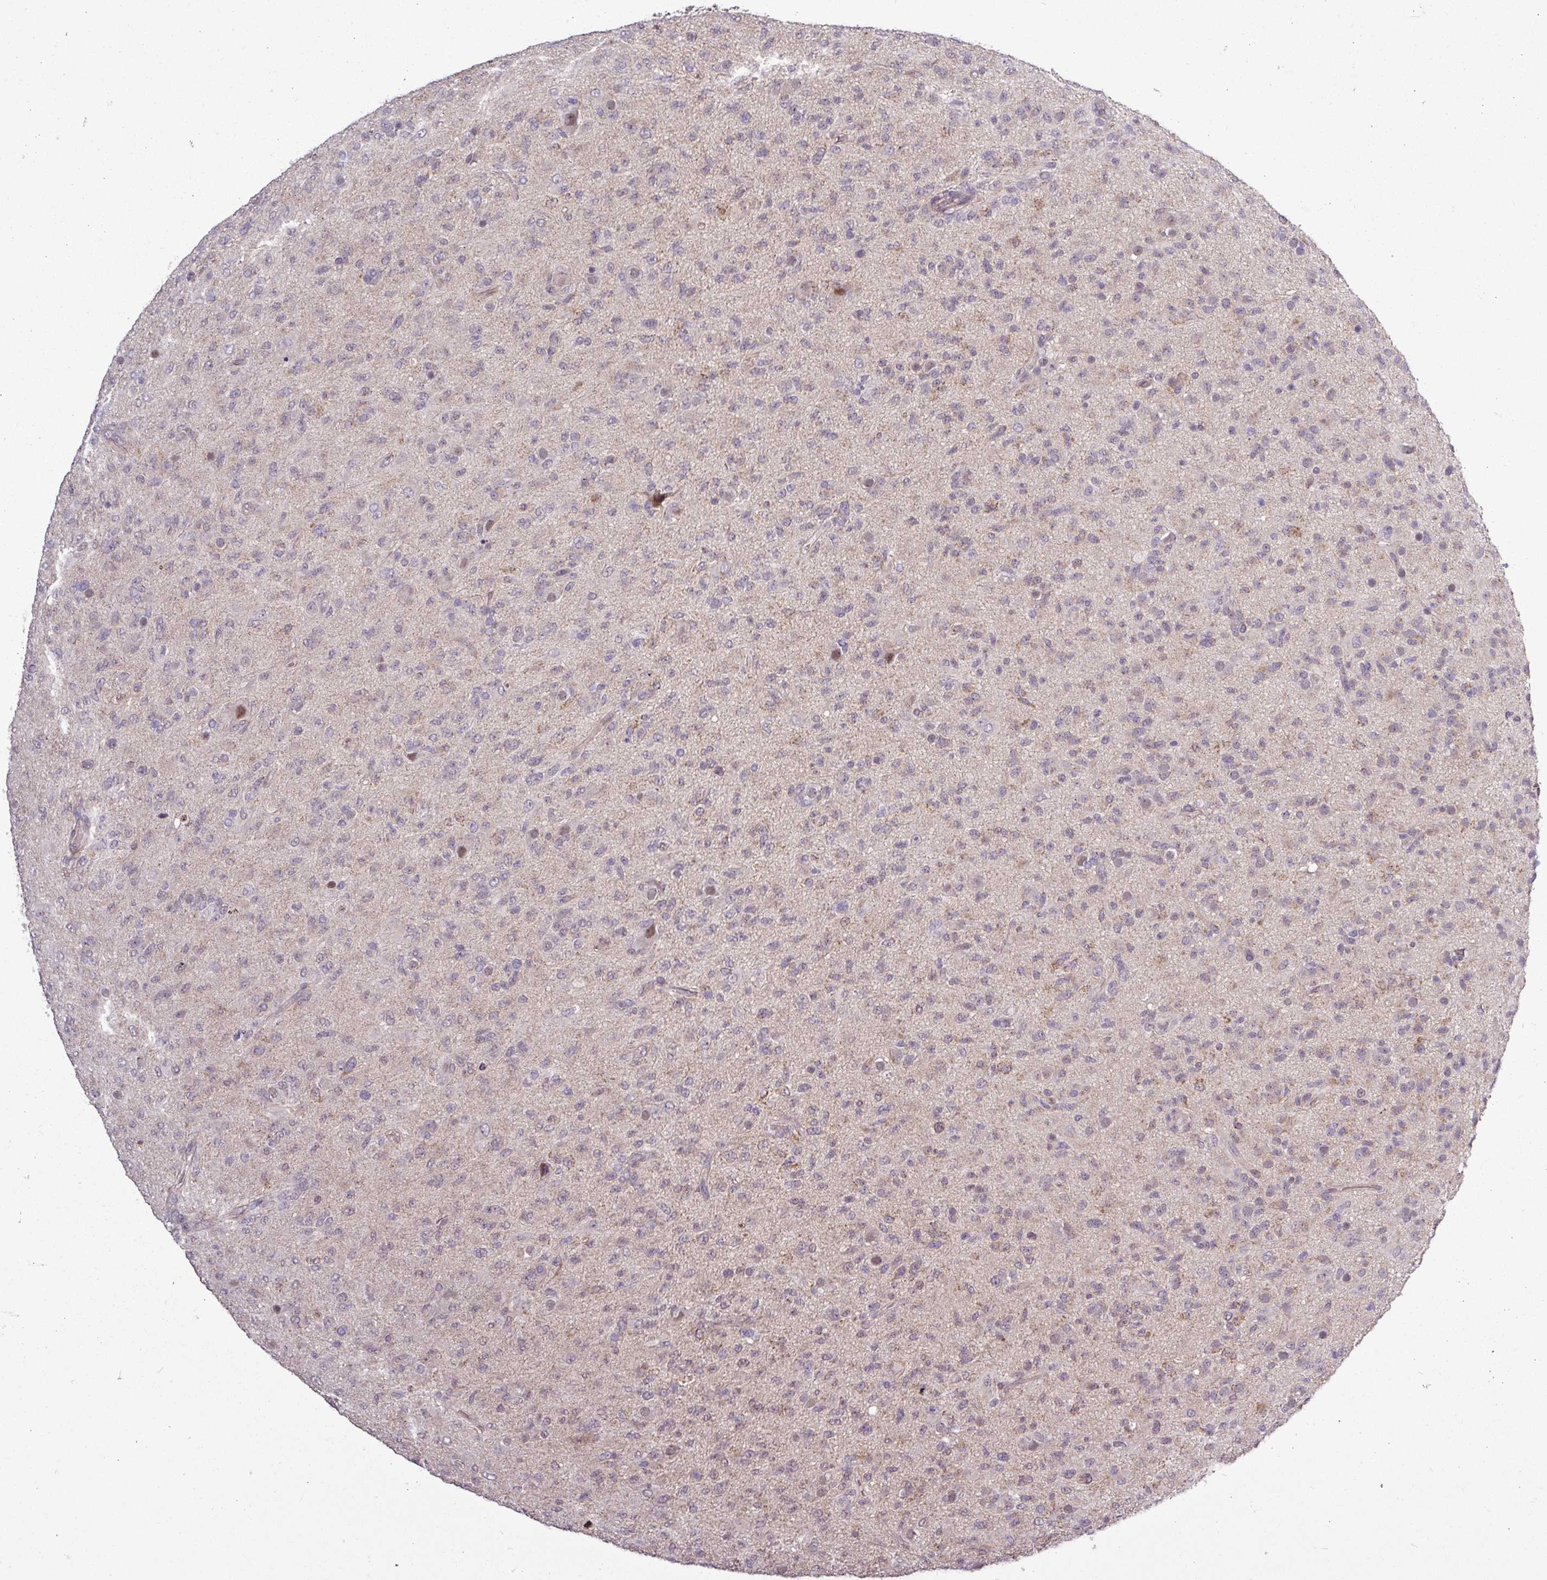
{"staining": {"intensity": "negative", "quantity": "none", "location": "none"}, "tissue": "glioma", "cell_type": "Tumor cells", "image_type": "cancer", "snomed": [{"axis": "morphology", "description": "Glioma, malignant, Low grade"}, {"axis": "topography", "description": "Brain"}], "caption": "This is a micrograph of immunohistochemistry staining of glioma, which shows no expression in tumor cells.", "gene": "GPT2", "patient": {"sex": "male", "age": 65}}